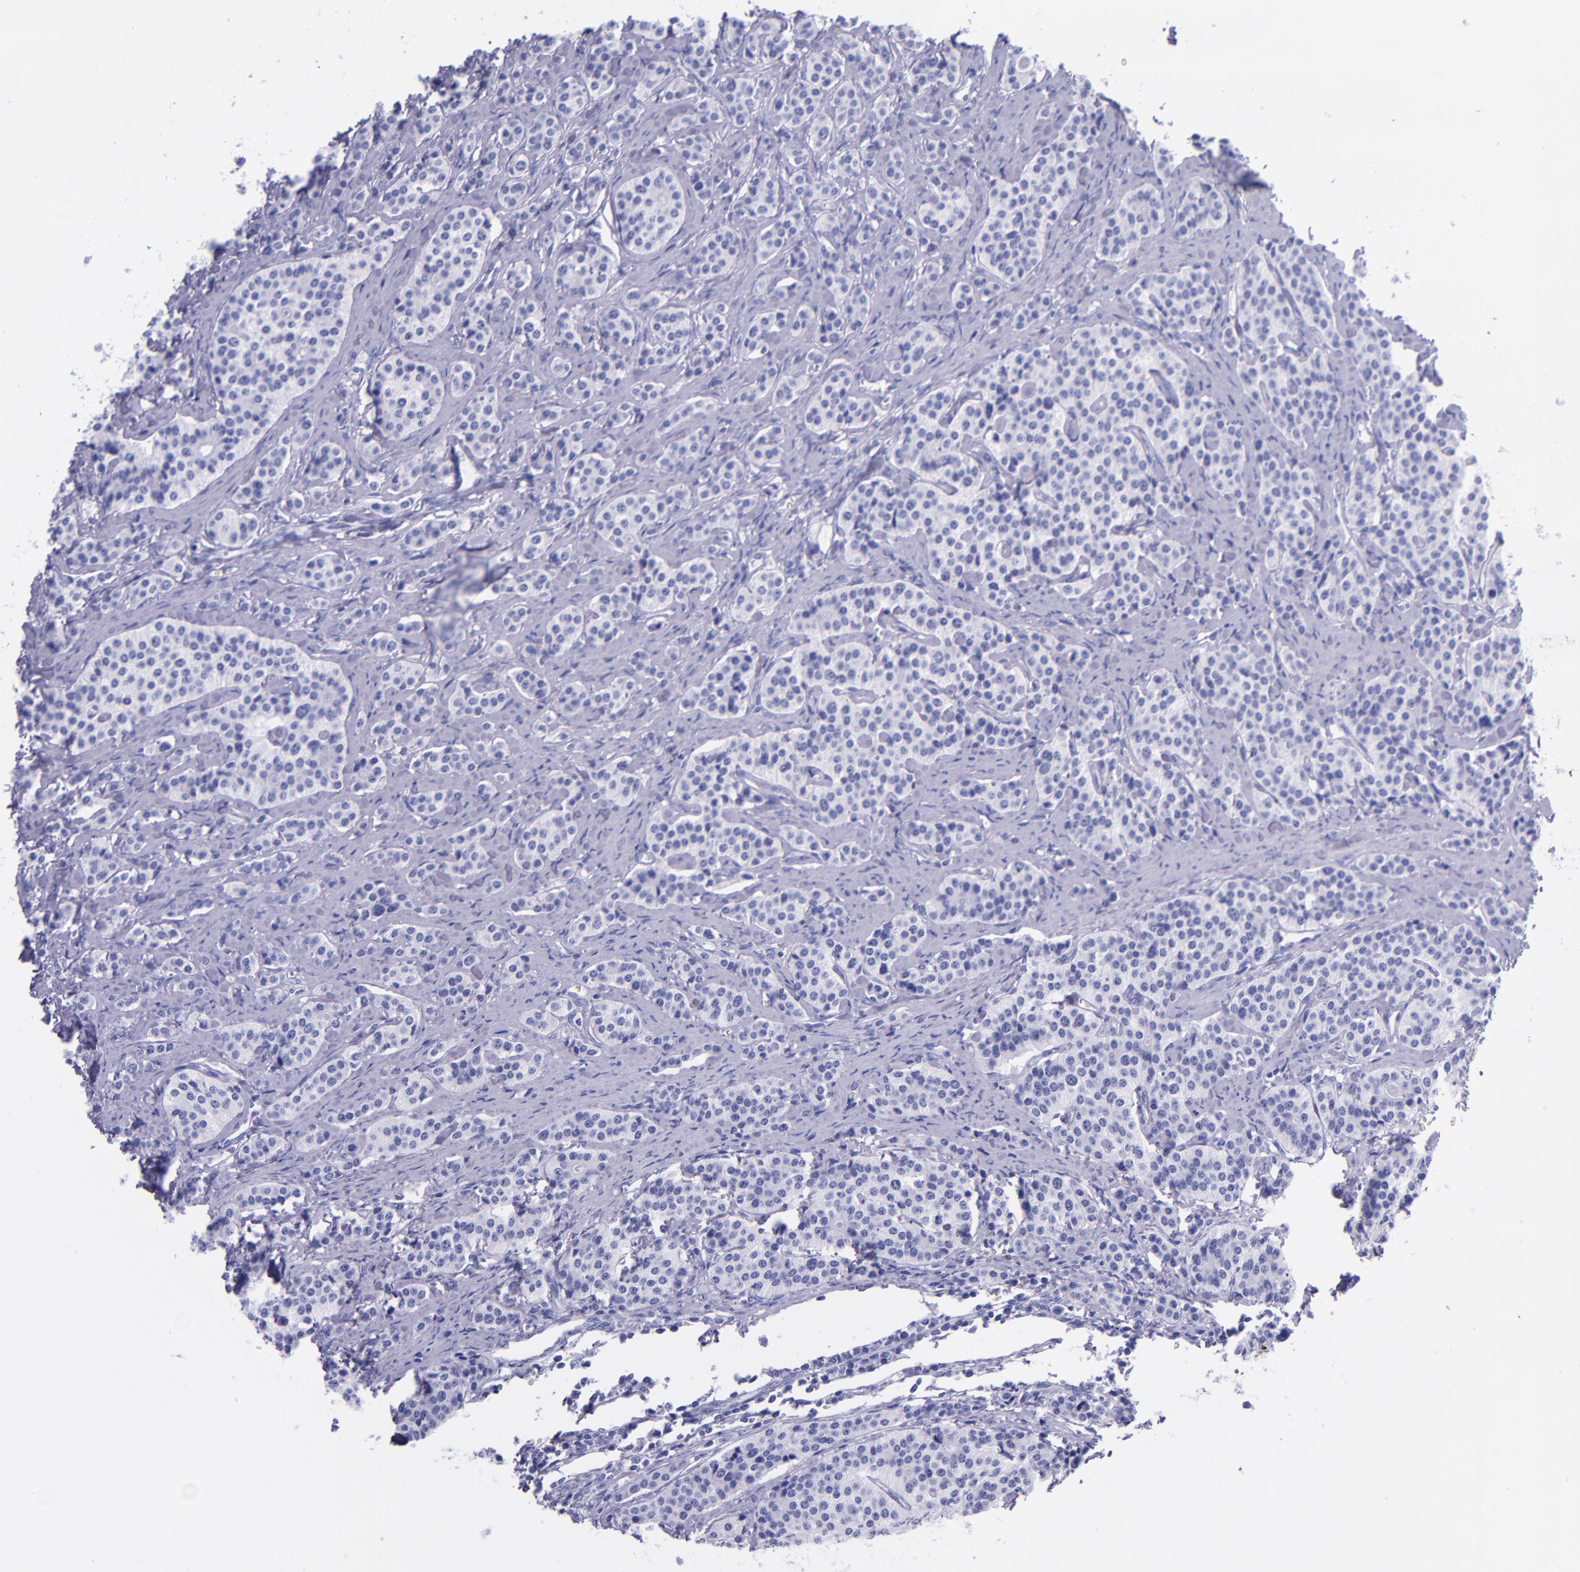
{"staining": {"intensity": "negative", "quantity": "none", "location": "none"}, "tissue": "carcinoid", "cell_type": "Tumor cells", "image_type": "cancer", "snomed": [{"axis": "morphology", "description": "Carcinoid, malignant, NOS"}, {"axis": "topography", "description": "Small intestine"}], "caption": "IHC micrograph of human carcinoid stained for a protein (brown), which reveals no staining in tumor cells.", "gene": "MBP", "patient": {"sex": "male", "age": 63}}